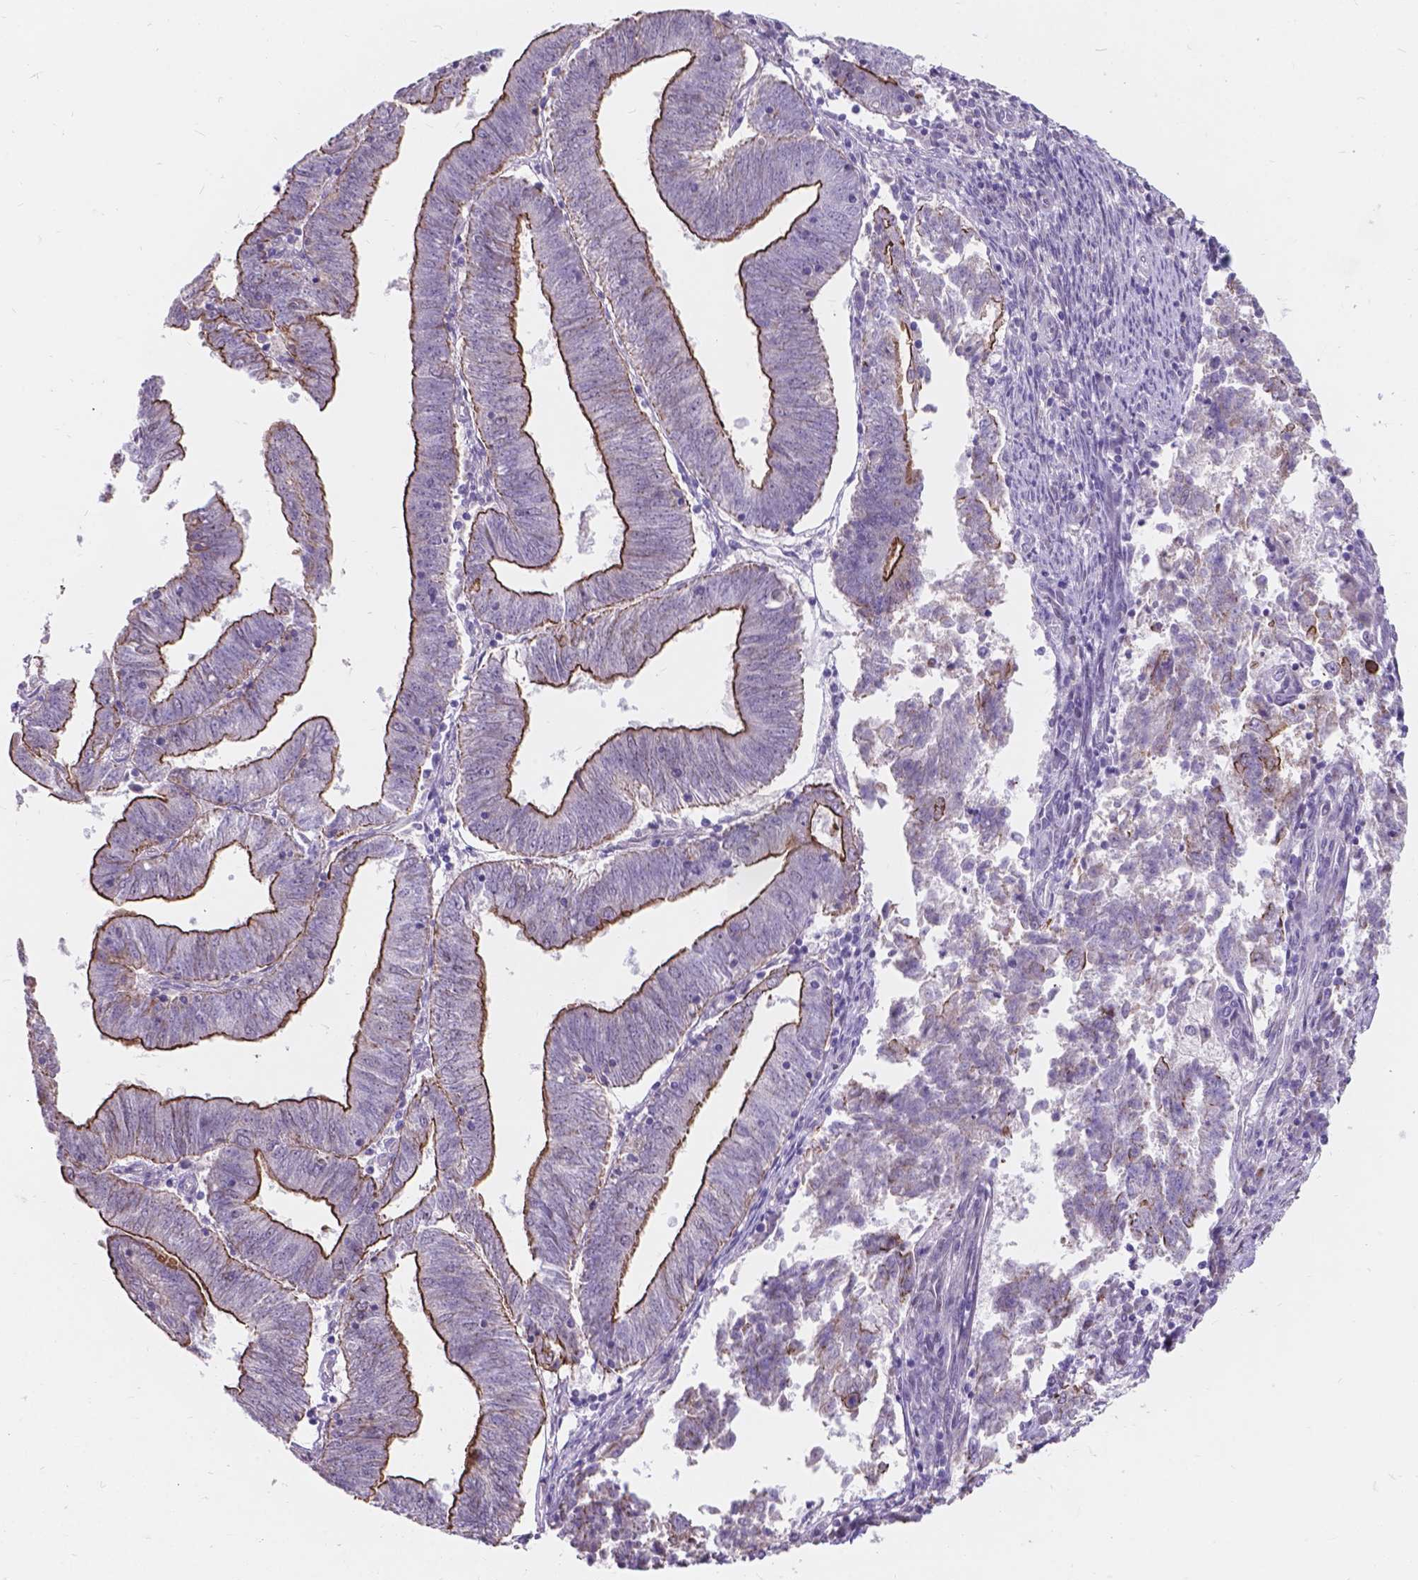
{"staining": {"intensity": "moderate", "quantity": "<25%", "location": "cytoplasmic/membranous"}, "tissue": "endometrial cancer", "cell_type": "Tumor cells", "image_type": "cancer", "snomed": [{"axis": "morphology", "description": "Adenocarcinoma, NOS"}, {"axis": "topography", "description": "Endometrium"}], "caption": "About <25% of tumor cells in human endometrial cancer demonstrate moderate cytoplasmic/membranous protein staining as visualized by brown immunohistochemical staining.", "gene": "MYH14", "patient": {"sex": "female", "age": 82}}